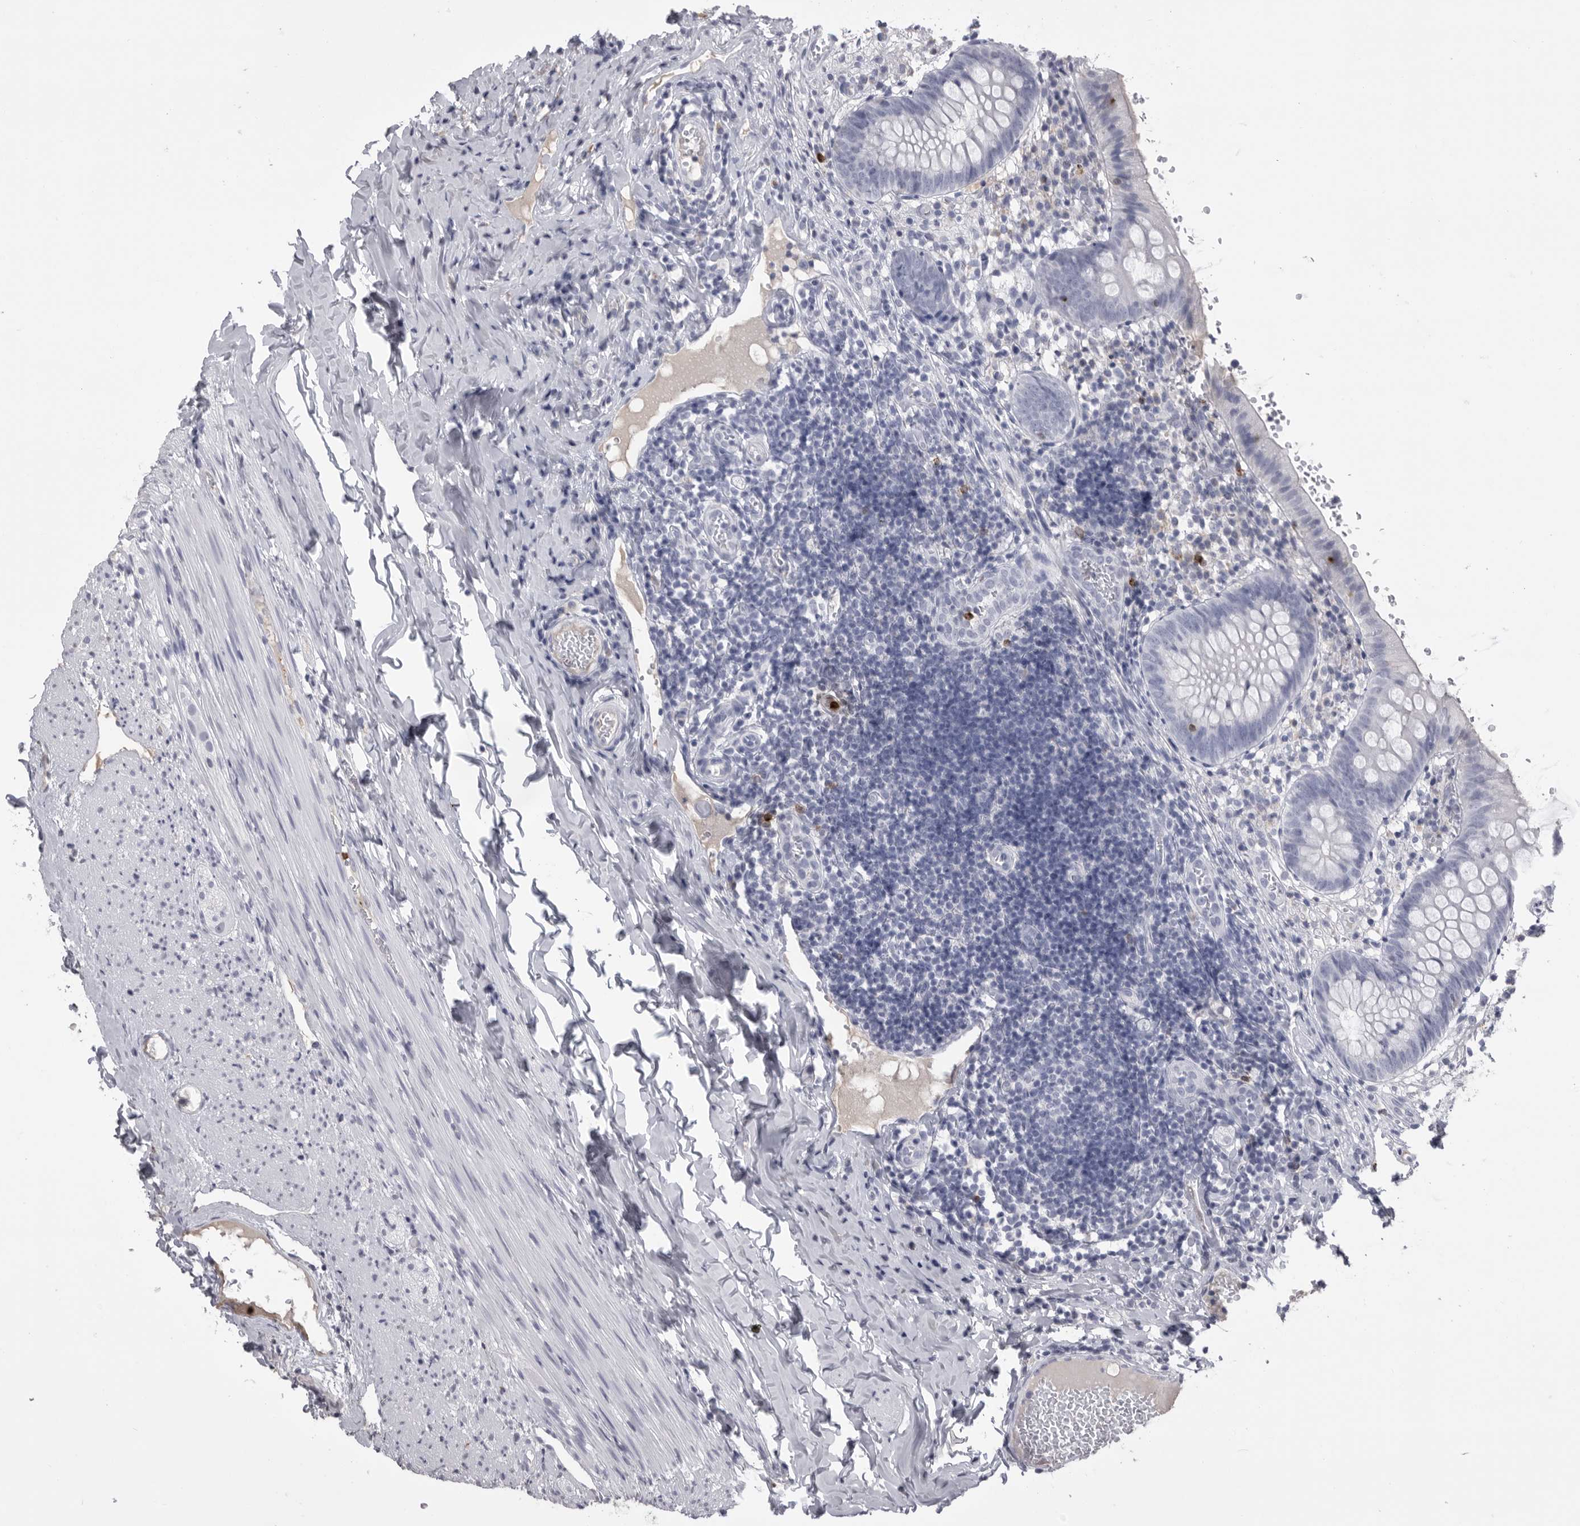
{"staining": {"intensity": "negative", "quantity": "none", "location": "none"}, "tissue": "appendix", "cell_type": "Glandular cells", "image_type": "normal", "snomed": [{"axis": "morphology", "description": "Normal tissue, NOS"}, {"axis": "topography", "description": "Appendix"}], "caption": "IHC photomicrograph of normal appendix: appendix stained with DAB (3,3'-diaminobenzidine) exhibits no significant protein expression in glandular cells. (DAB (3,3'-diaminobenzidine) immunohistochemistry visualized using brightfield microscopy, high magnification).", "gene": "GNLY", "patient": {"sex": "male", "age": 8}}